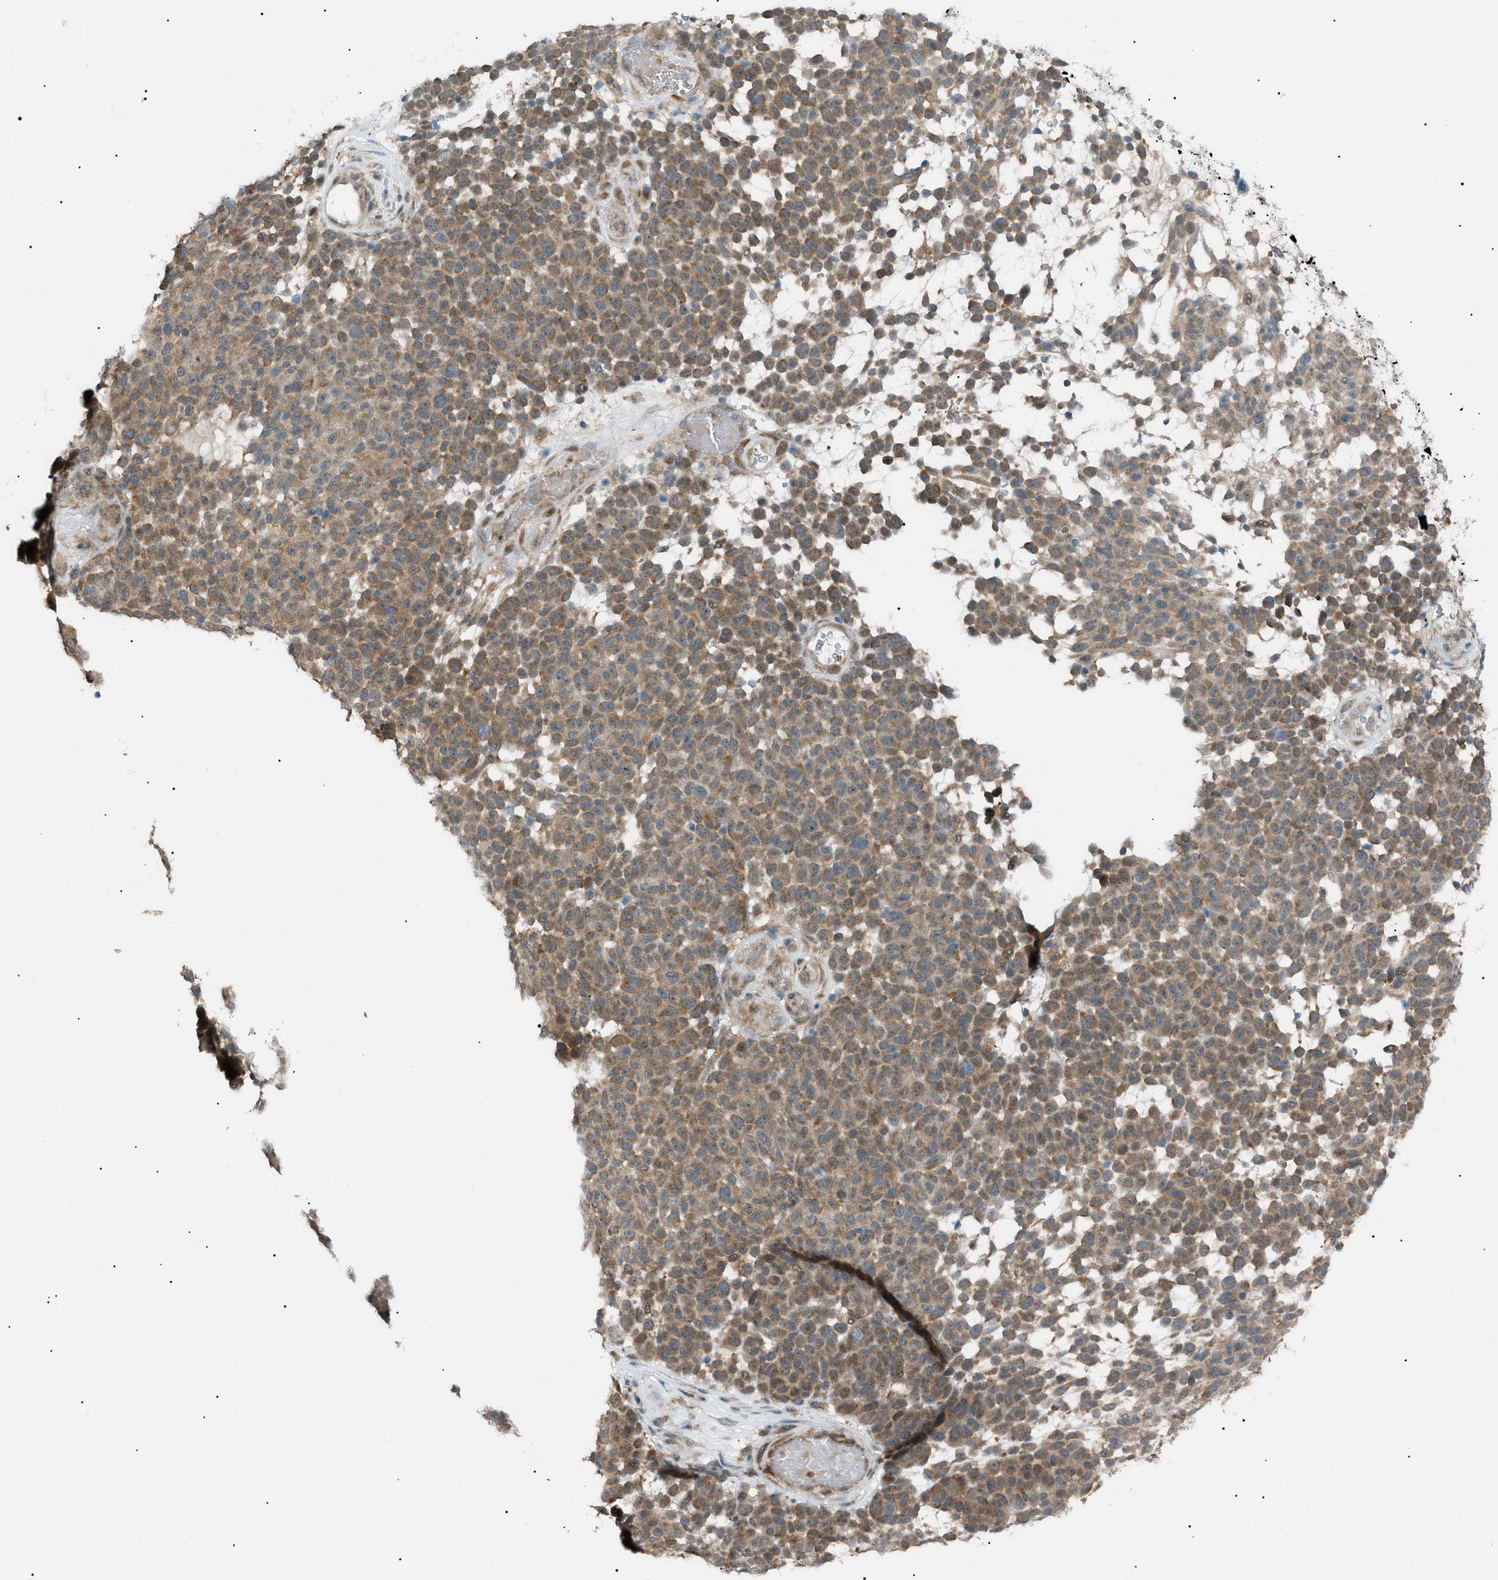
{"staining": {"intensity": "weak", "quantity": "25%-75%", "location": "cytoplasmic/membranous"}, "tissue": "melanoma", "cell_type": "Tumor cells", "image_type": "cancer", "snomed": [{"axis": "morphology", "description": "Malignant melanoma, NOS"}, {"axis": "topography", "description": "Skin"}], "caption": "Melanoma tissue exhibits weak cytoplasmic/membranous positivity in about 25%-75% of tumor cells, visualized by immunohistochemistry.", "gene": "LPIN2", "patient": {"sex": "male", "age": 59}}